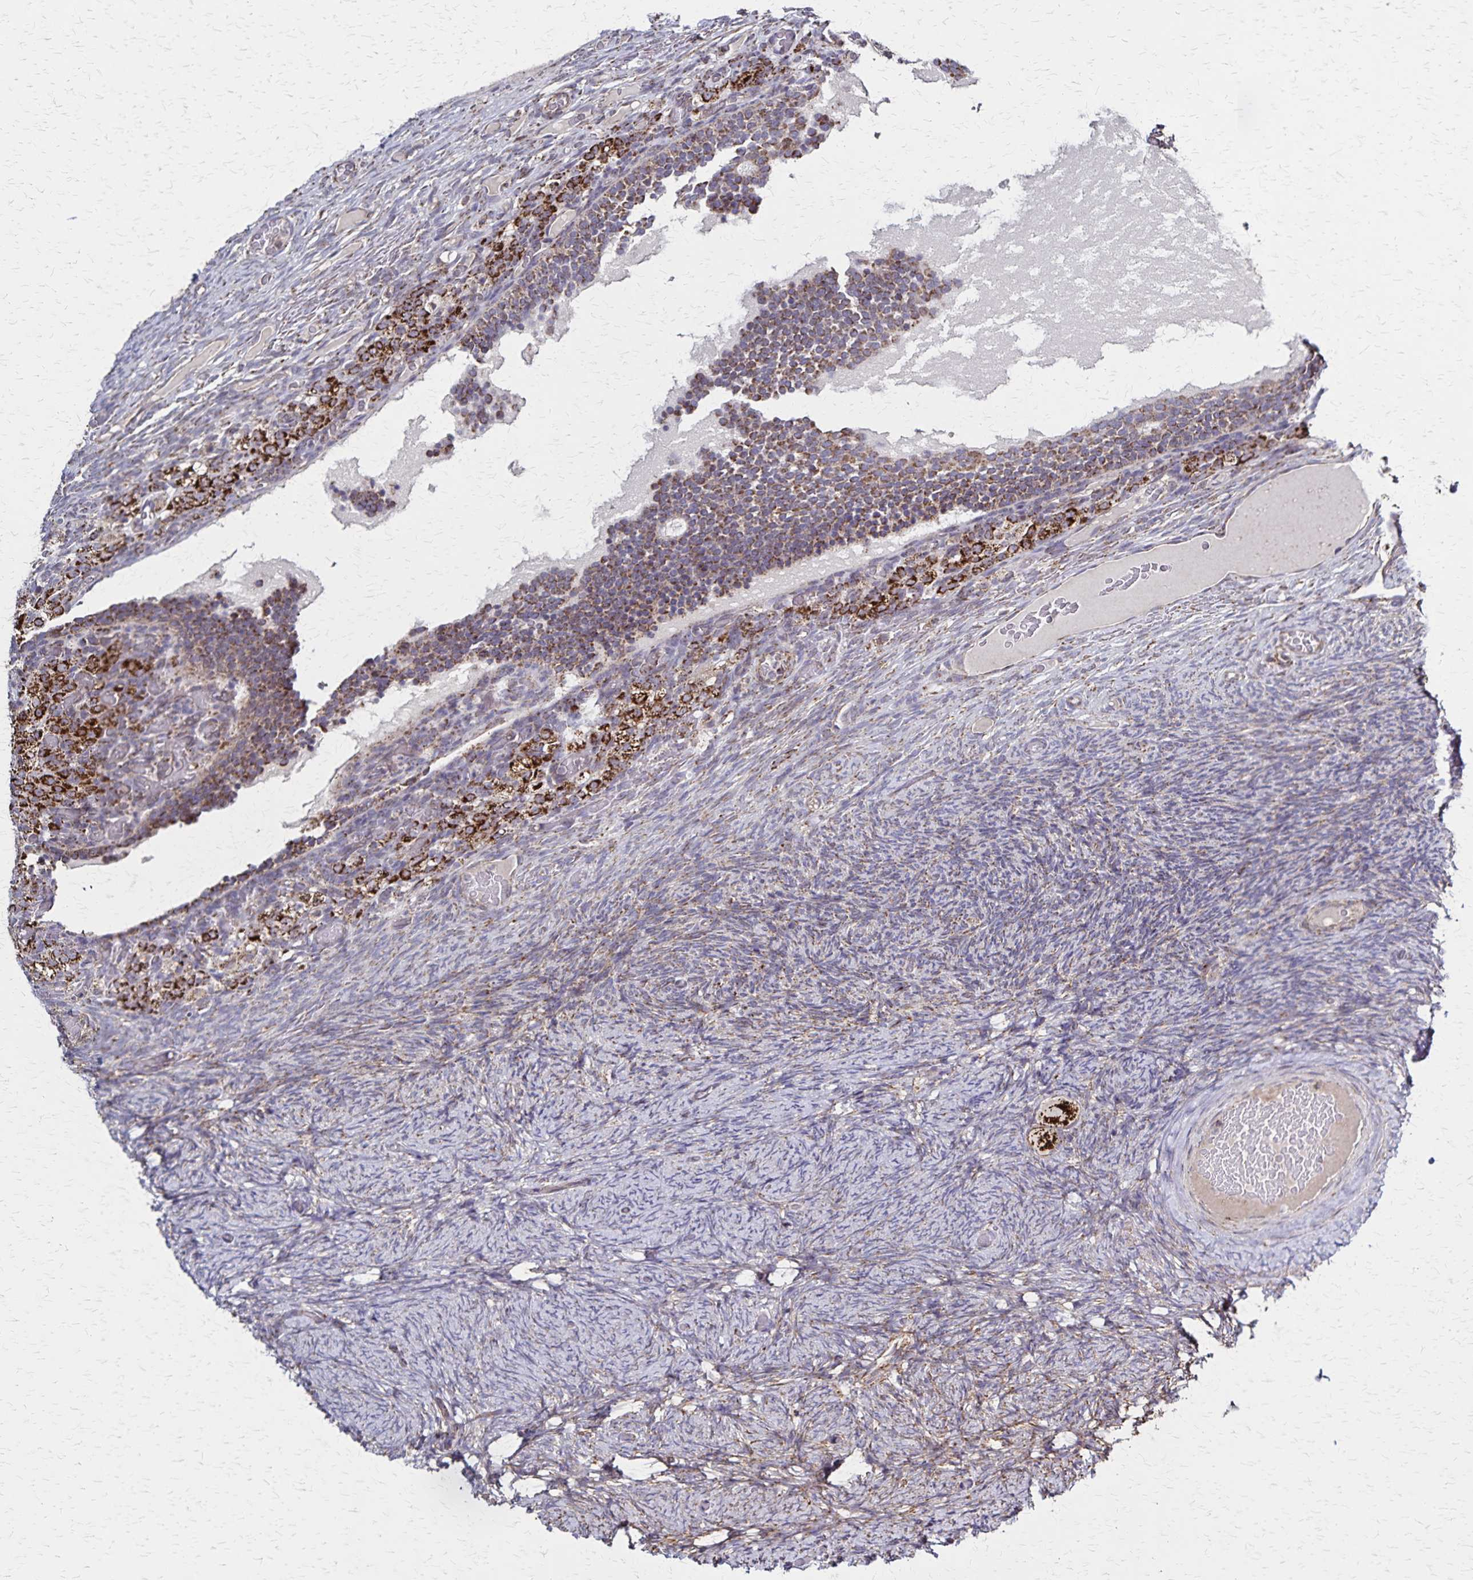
{"staining": {"intensity": "strong", "quantity": ">75%", "location": "cytoplasmic/membranous"}, "tissue": "ovary", "cell_type": "Follicle cells", "image_type": "normal", "snomed": [{"axis": "morphology", "description": "Normal tissue, NOS"}, {"axis": "topography", "description": "Ovary"}], "caption": "The image demonstrates staining of normal ovary, revealing strong cytoplasmic/membranous protein expression (brown color) within follicle cells.", "gene": "NFS1", "patient": {"sex": "female", "age": 34}}